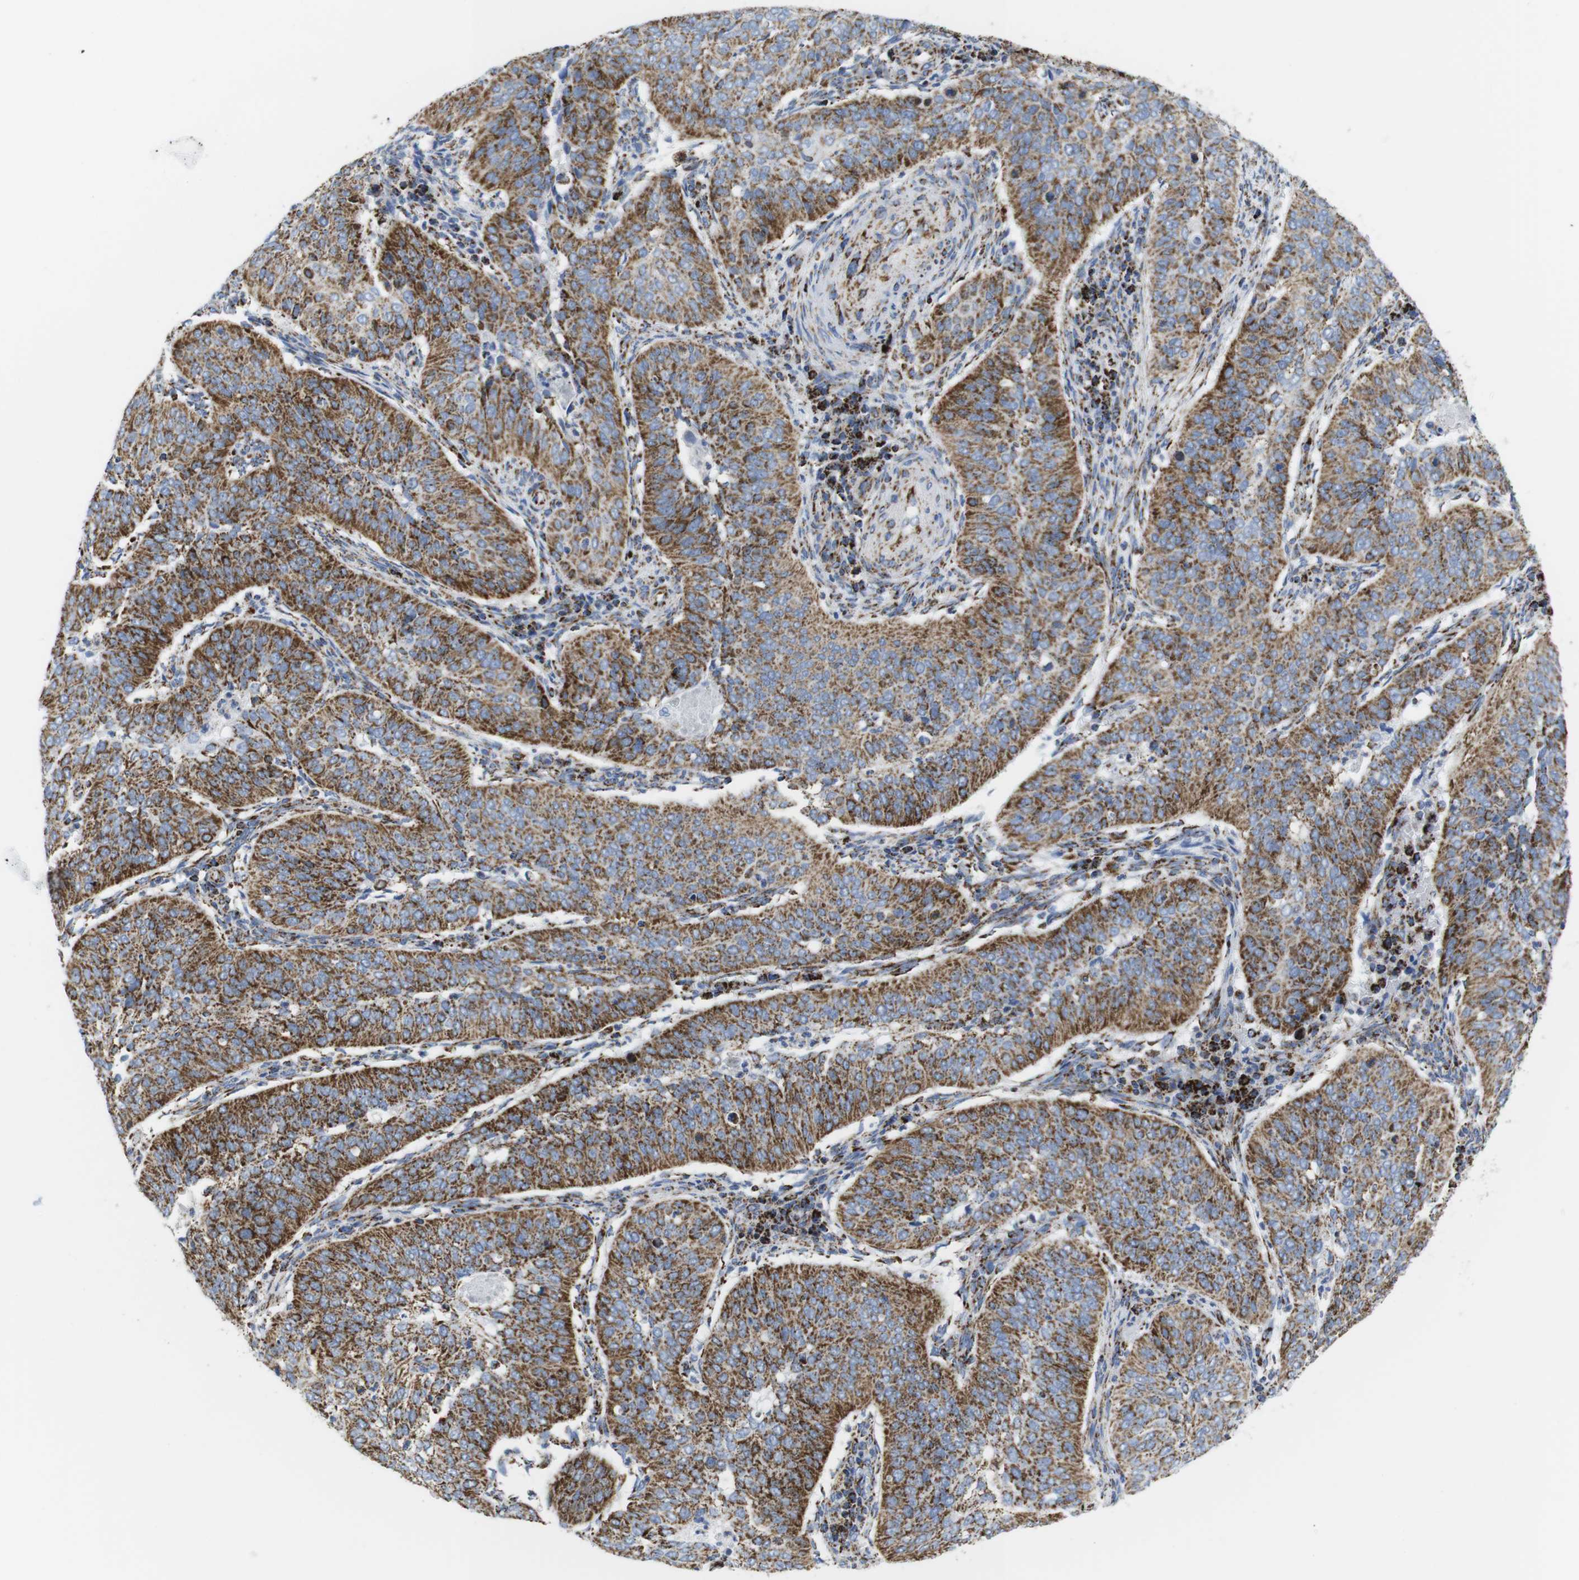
{"staining": {"intensity": "moderate", "quantity": ">75%", "location": "cytoplasmic/membranous"}, "tissue": "cervical cancer", "cell_type": "Tumor cells", "image_type": "cancer", "snomed": [{"axis": "morphology", "description": "Normal tissue, NOS"}, {"axis": "morphology", "description": "Squamous cell carcinoma, NOS"}, {"axis": "topography", "description": "Cervix"}], "caption": "Immunohistochemistry (IHC) histopathology image of human cervical squamous cell carcinoma stained for a protein (brown), which reveals medium levels of moderate cytoplasmic/membranous expression in about >75% of tumor cells.", "gene": "ATP5PO", "patient": {"sex": "female", "age": 39}}